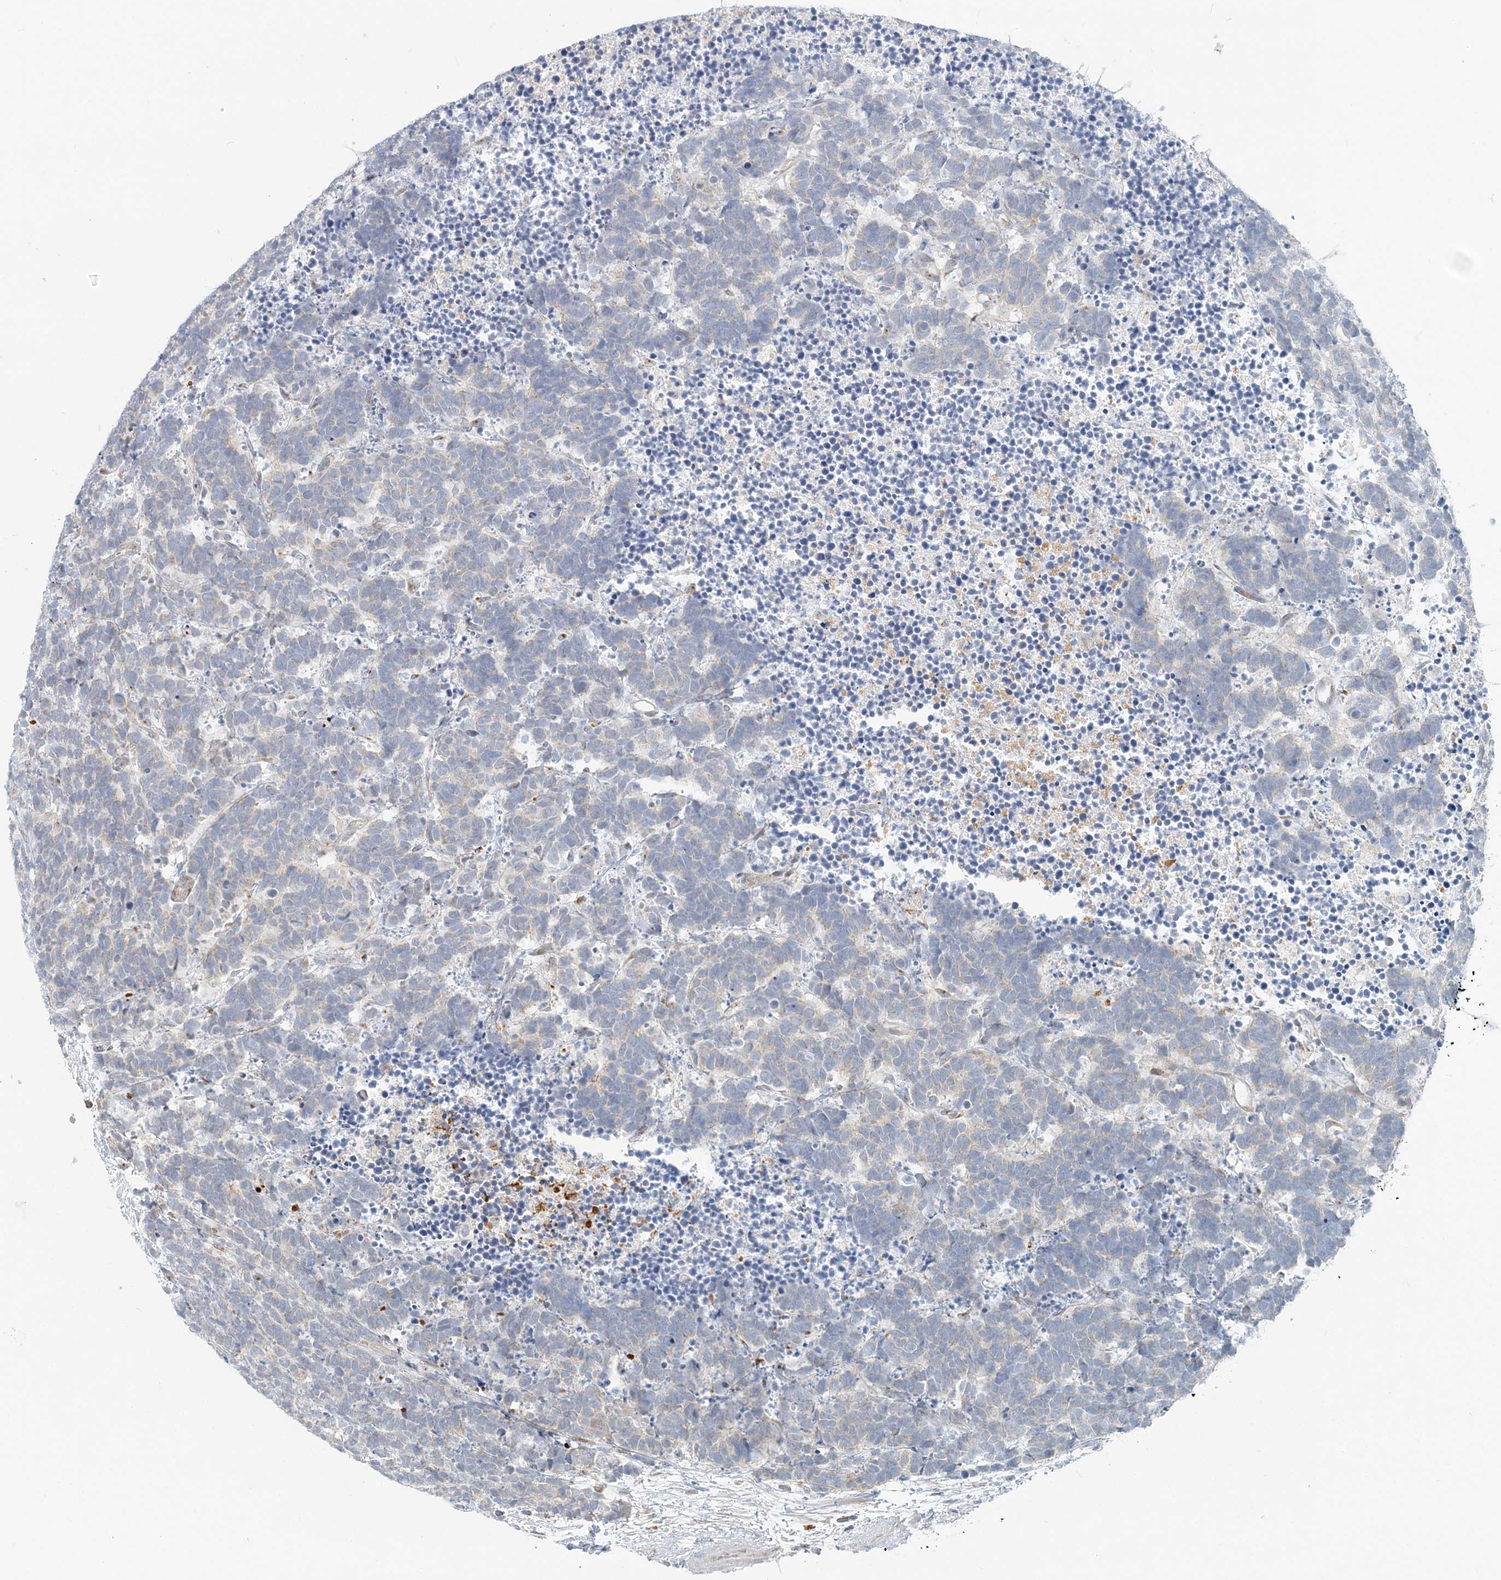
{"staining": {"intensity": "negative", "quantity": "none", "location": "none"}, "tissue": "carcinoid", "cell_type": "Tumor cells", "image_type": "cancer", "snomed": [{"axis": "morphology", "description": "Carcinoma, NOS"}, {"axis": "morphology", "description": "Carcinoid, malignant, NOS"}, {"axis": "topography", "description": "Urinary bladder"}], "caption": "Immunohistochemistry photomicrograph of human carcinoma stained for a protein (brown), which shows no positivity in tumor cells.", "gene": "NAA11", "patient": {"sex": "male", "age": 57}}